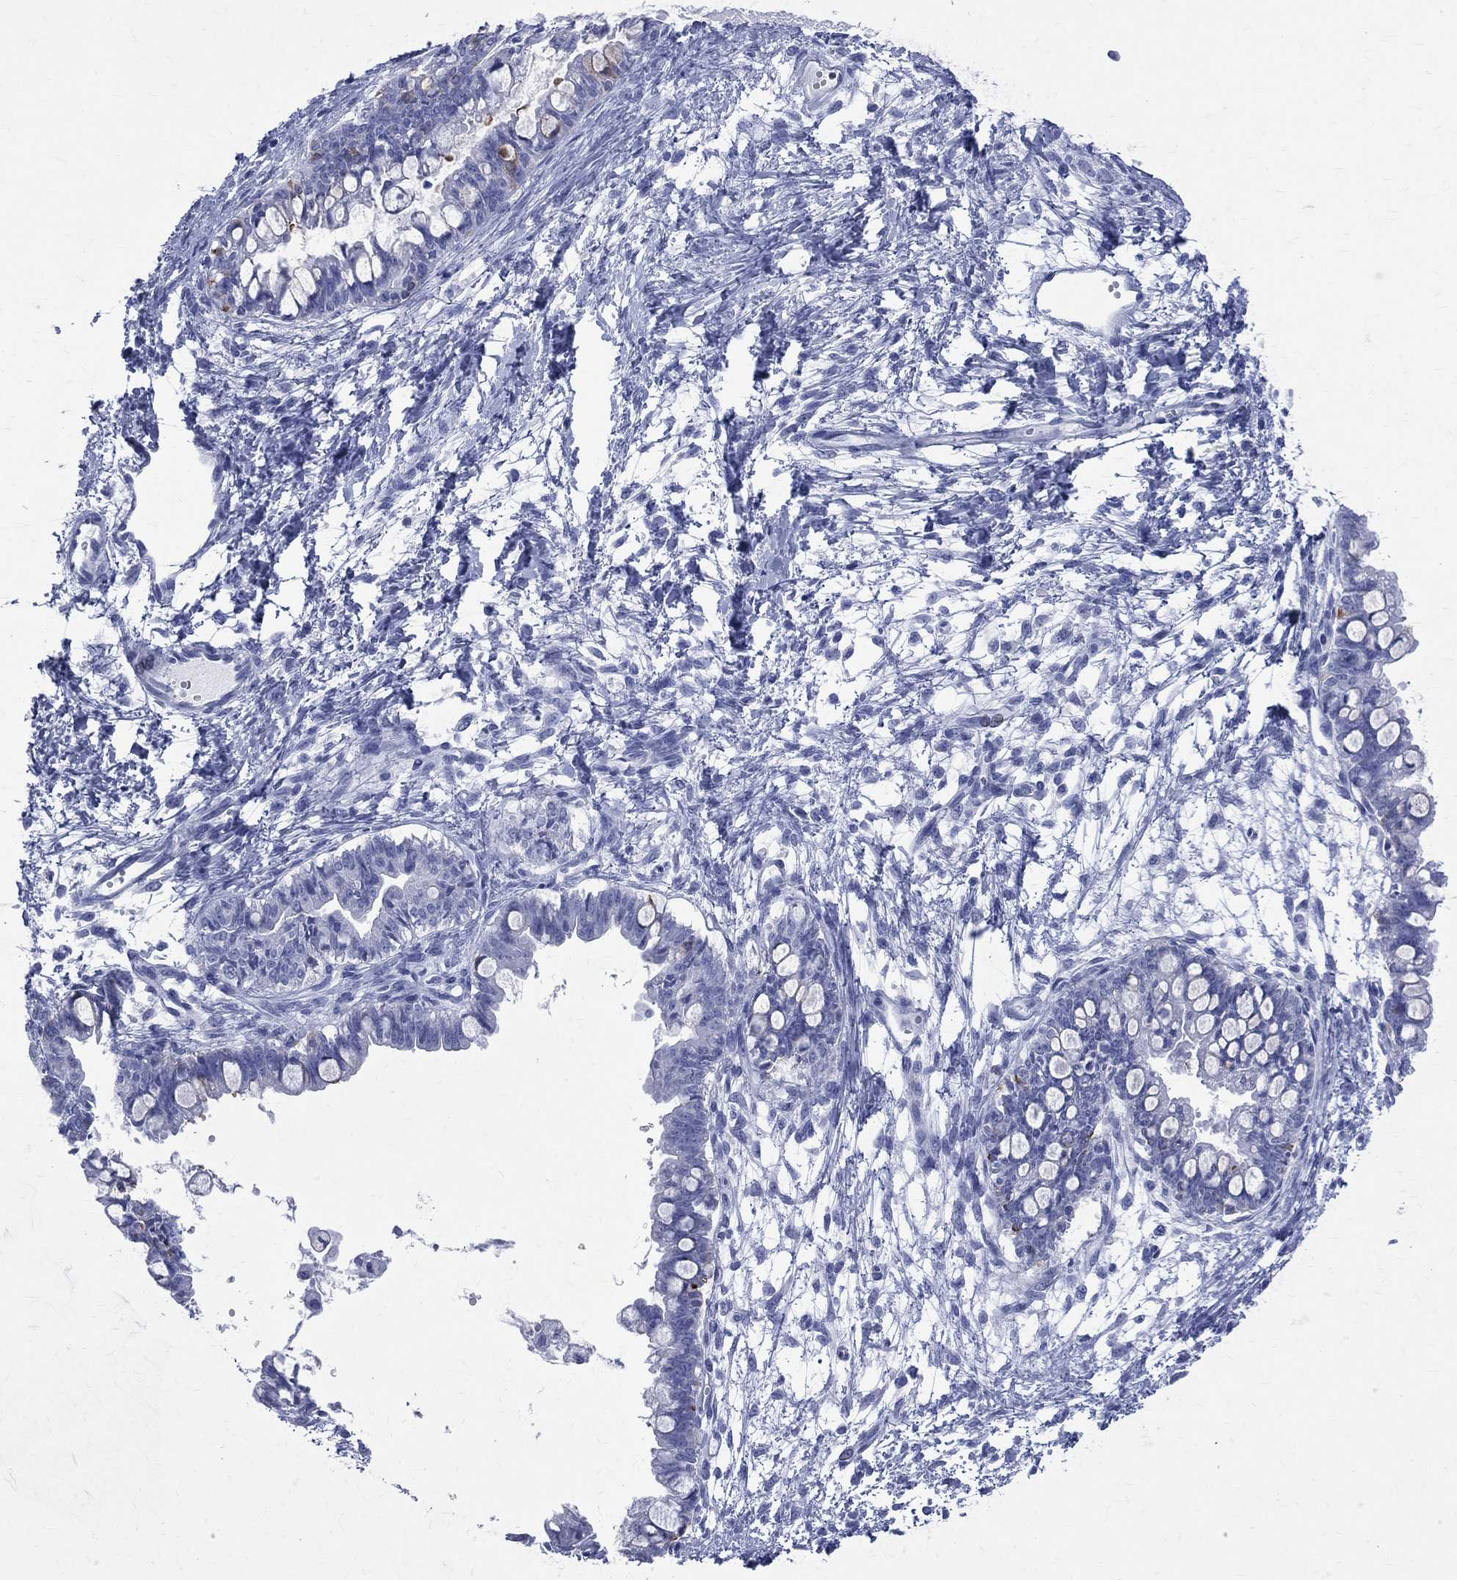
{"staining": {"intensity": "negative", "quantity": "none", "location": "none"}, "tissue": "ovarian cancer", "cell_type": "Tumor cells", "image_type": "cancer", "snomed": [{"axis": "morphology", "description": "Cystadenocarcinoma, mucinous, NOS"}, {"axis": "topography", "description": "Ovary"}], "caption": "DAB (3,3'-diaminobenzidine) immunohistochemical staining of human mucinous cystadenocarcinoma (ovarian) reveals no significant positivity in tumor cells.", "gene": "SYP", "patient": {"sex": "female", "age": 63}}